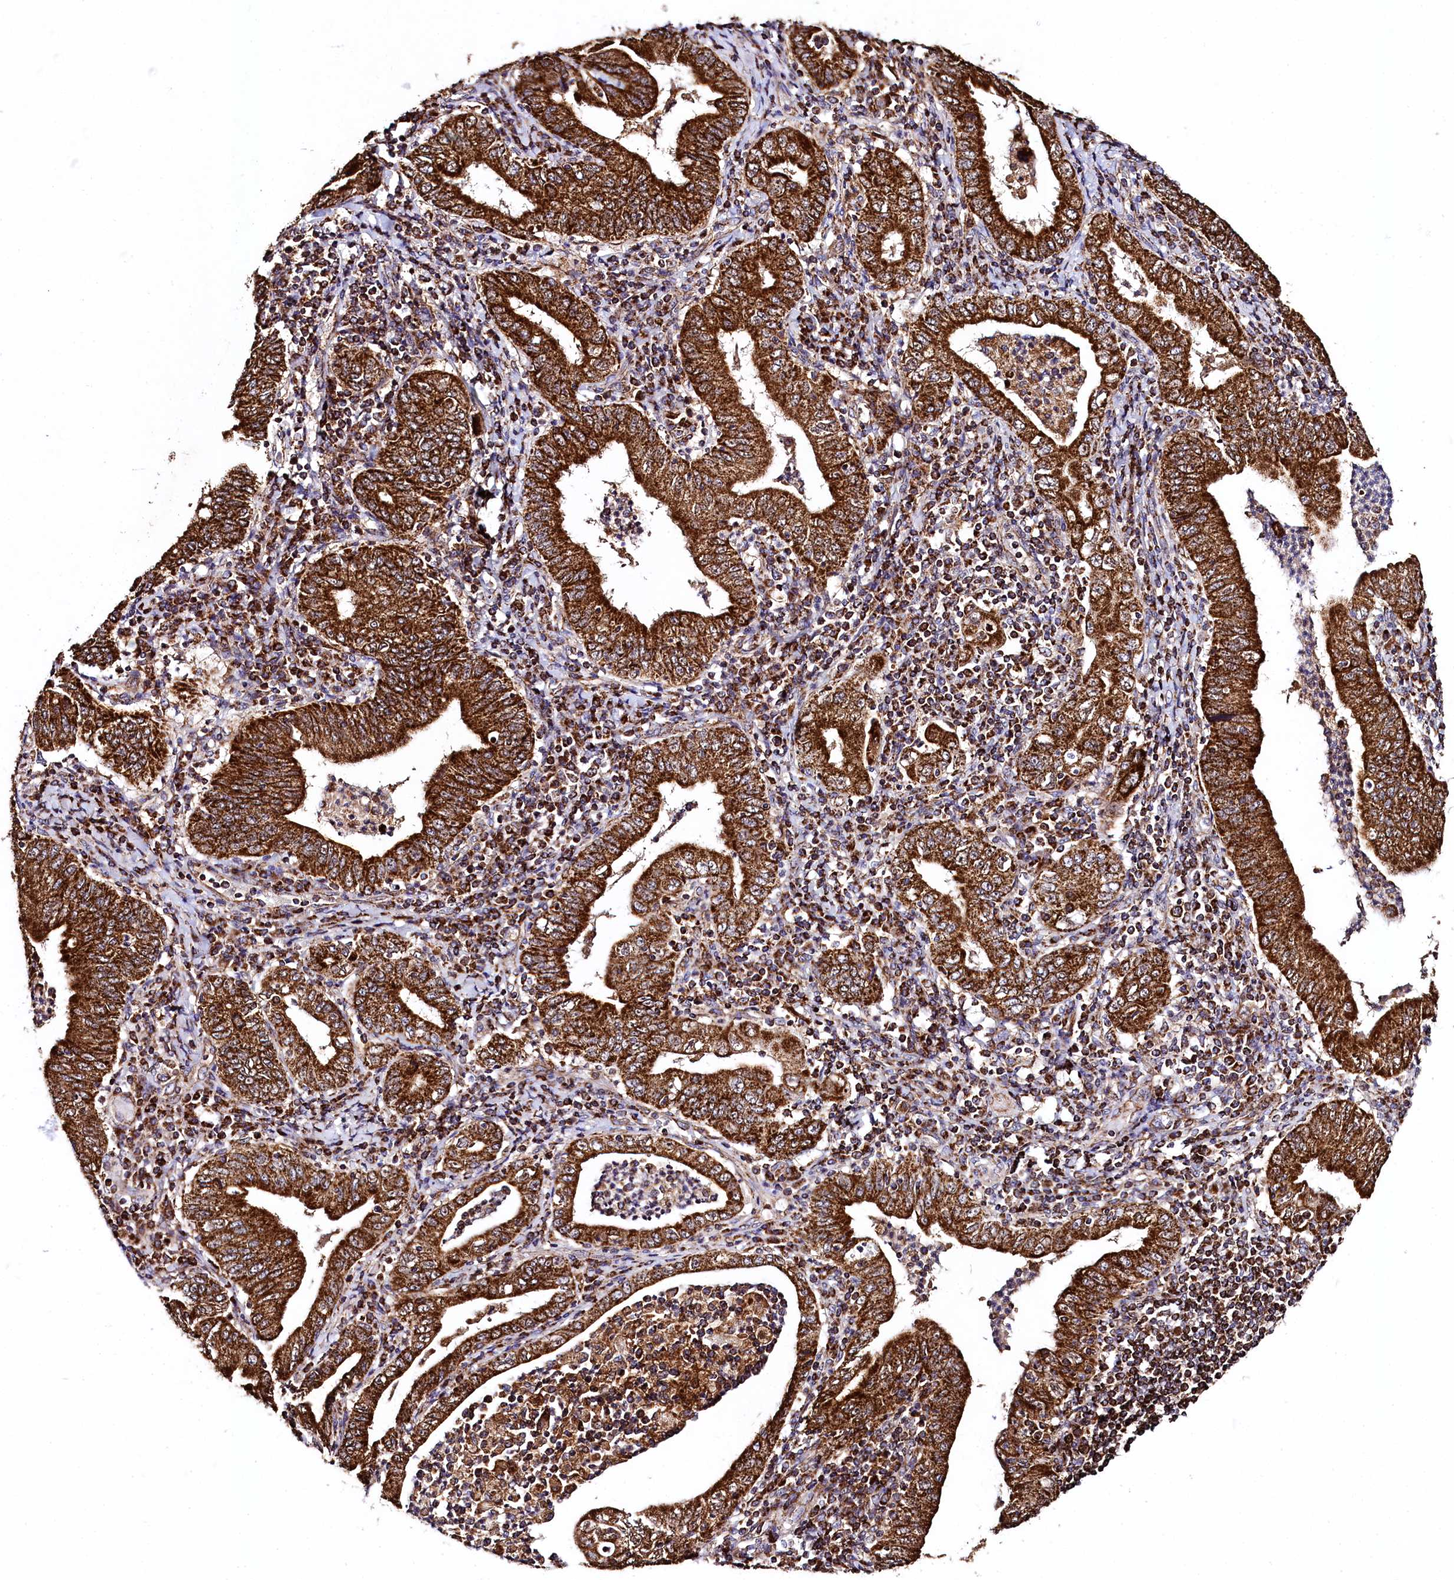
{"staining": {"intensity": "strong", "quantity": ">75%", "location": "cytoplasmic/membranous"}, "tissue": "stomach cancer", "cell_type": "Tumor cells", "image_type": "cancer", "snomed": [{"axis": "morphology", "description": "Normal tissue, NOS"}, {"axis": "morphology", "description": "Adenocarcinoma, NOS"}, {"axis": "topography", "description": "Esophagus"}, {"axis": "topography", "description": "Stomach, upper"}, {"axis": "topography", "description": "Peripheral nerve tissue"}], "caption": "There is high levels of strong cytoplasmic/membranous positivity in tumor cells of stomach cancer, as demonstrated by immunohistochemical staining (brown color).", "gene": "CLYBL", "patient": {"sex": "male", "age": 62}}